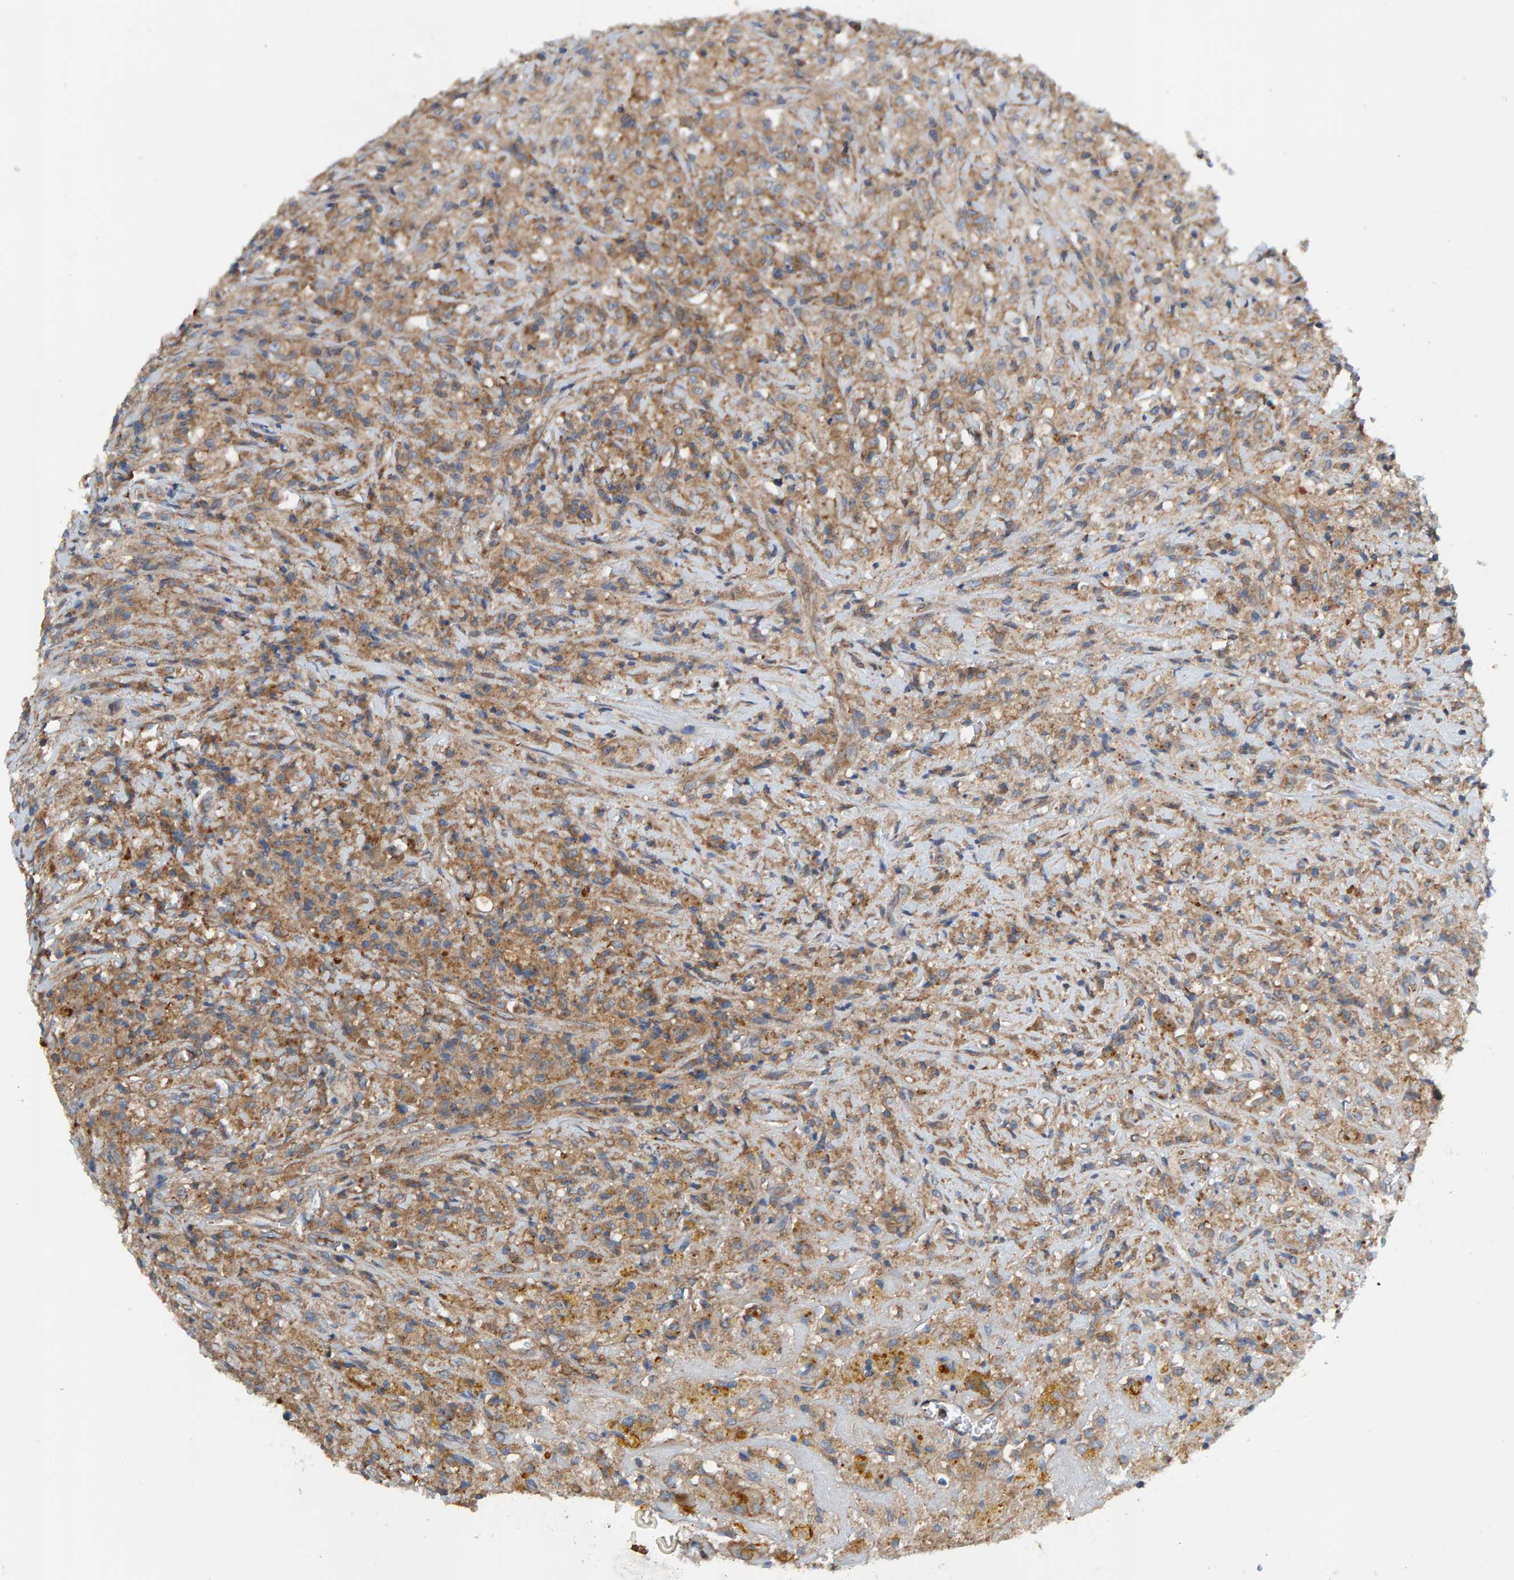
{"staining": {"intensity": "moderate", "quantity": ">75%", "location": "cytoplasmic/membranous"}, "tissue": "testis cancer", "cell_type": "Tumor cells", "image_type": "cancer", "snomed": [{"axis": "morphology", "description": "Carcinoma, Embryonal, NOS"}, {"axis": "topography", "description": "Testis"}], "caption": "An IHC histopathology image of neoplastic tissue is shown. Protein staining in brown labels moderate cytoplasmic/membranous positivity in testis embryonal carcinoma within tumor cells.", "gene": "MKLN1", "patient": {"sex": "male", "age": 2}}